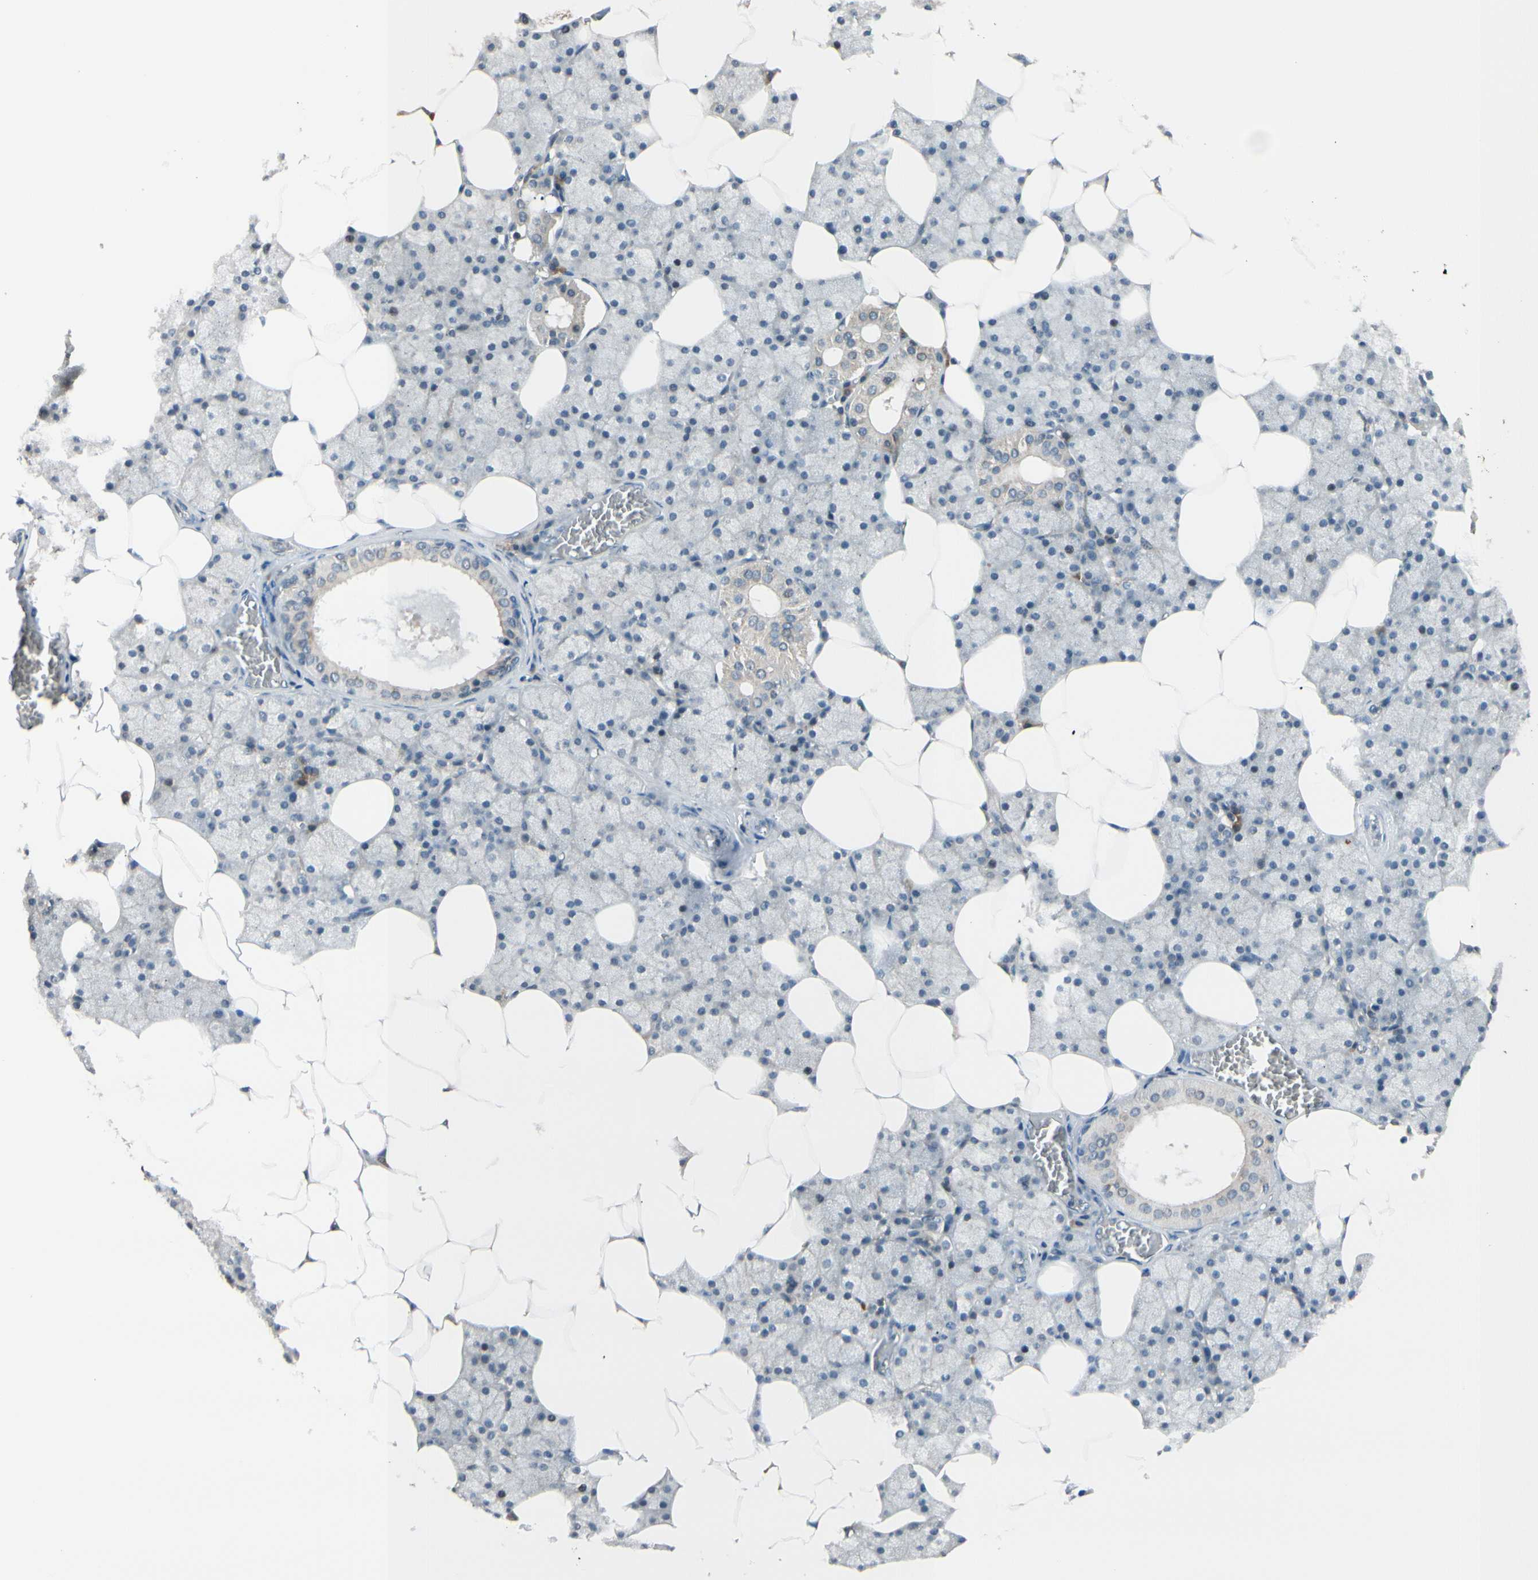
{"staining": {"intensity": "weak", "quantity": "25%-75%", "location": "cytoplasmic/membranous"}, "tissue": "salivary gland", "cell_type": "Glandular cells", "image_type": "normal", "snomed": [{"axis": "morphology", "description": "Normal tissue, NOS"}, {"axis": "topography", "description": "Salivary gland"}], "caption": "Protein analysis of benign salivary gland reveals weak cytoplasmic/membranous positivity in approximately 25%-75% of glandular cells.", "gene": "FGF10", "patient": {"sex": "male", "age": 62}}